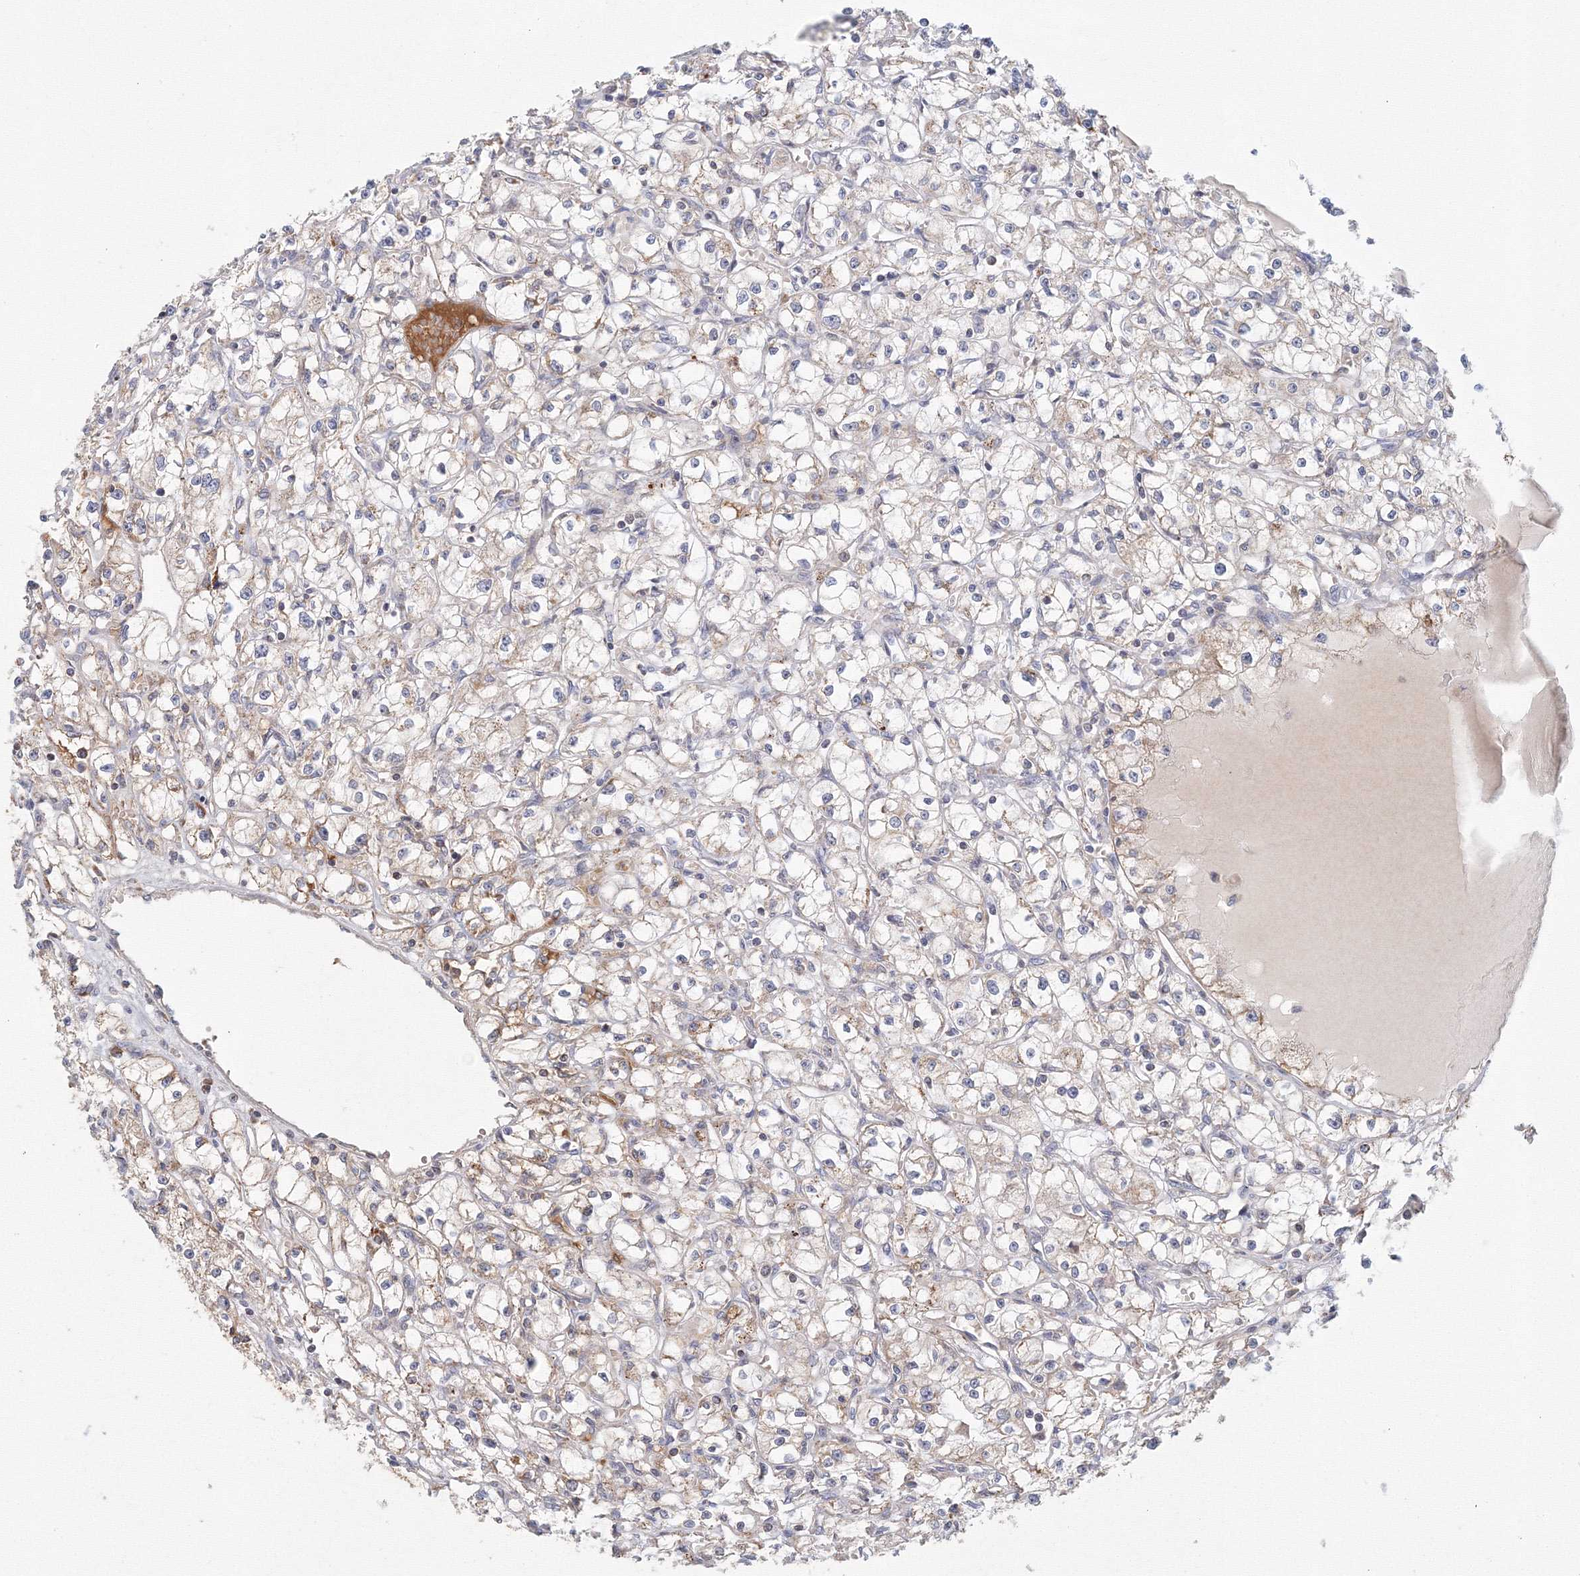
{"staining": {"intensity": "moderate", "quantity": "25%-75%", "location": "cytoplasmic/membranous"}, "tissue": "renal cancer", "cell_type": "Tumor cells", "image_type": "cancer", "snomed": [{"axis": "morphology", "description": "Adenocarcinoma, NOS"}, {"axis": "topography", "description": "Kidney"}], "caption": "Brown immunohistochemical staining in human renal adenocarcinoma exhibits moderate cytoplasmic/membranous positivity in approximately 25%-75% of tumor cells. (DAB (3,3'-diaminobenzidine) IHC, brown staining for protein, blue staining for nuclei).", "gene": "GRPEL1", "patient": {"sex": "male", "age": 56}}